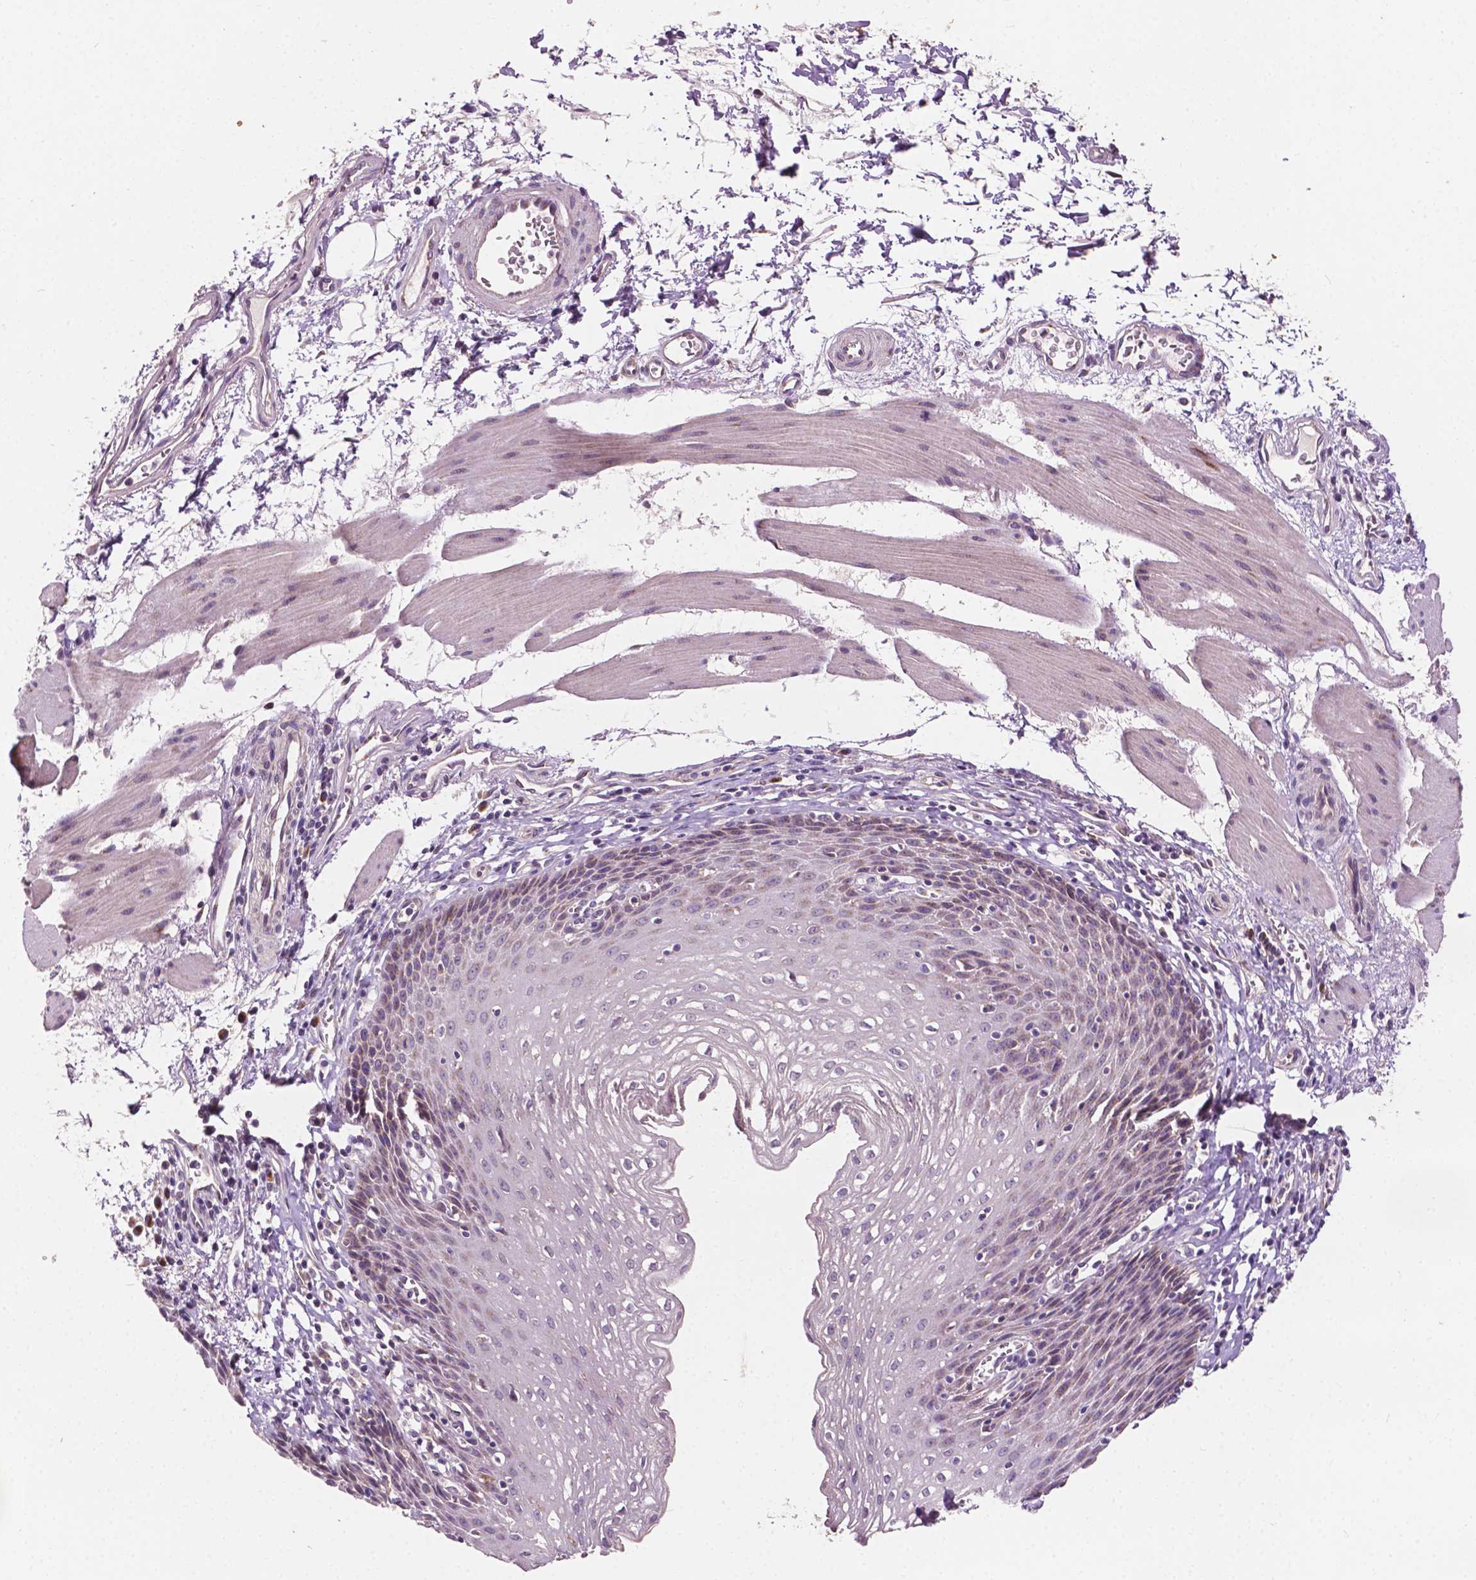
{"staining": {"intensity": "weak", "quantity": "<25%", "location": "cytoplasmic/membranous"}, "tissue": "esophagus", "cell_type": "Squamous epithelial cells", "image_type": "normal", "snomed": [{"axis": "morphology", "description": "Normal tissue, NOS"}, {"axis": "topography", "description": "Esophagus"}], "caption": "This is an IHC photomicrograph of benign human esophagus. There is no expression in squamous epithelial cells.", "gene": "EBAG9", "patient": {"sex": "female", "age": 64}}